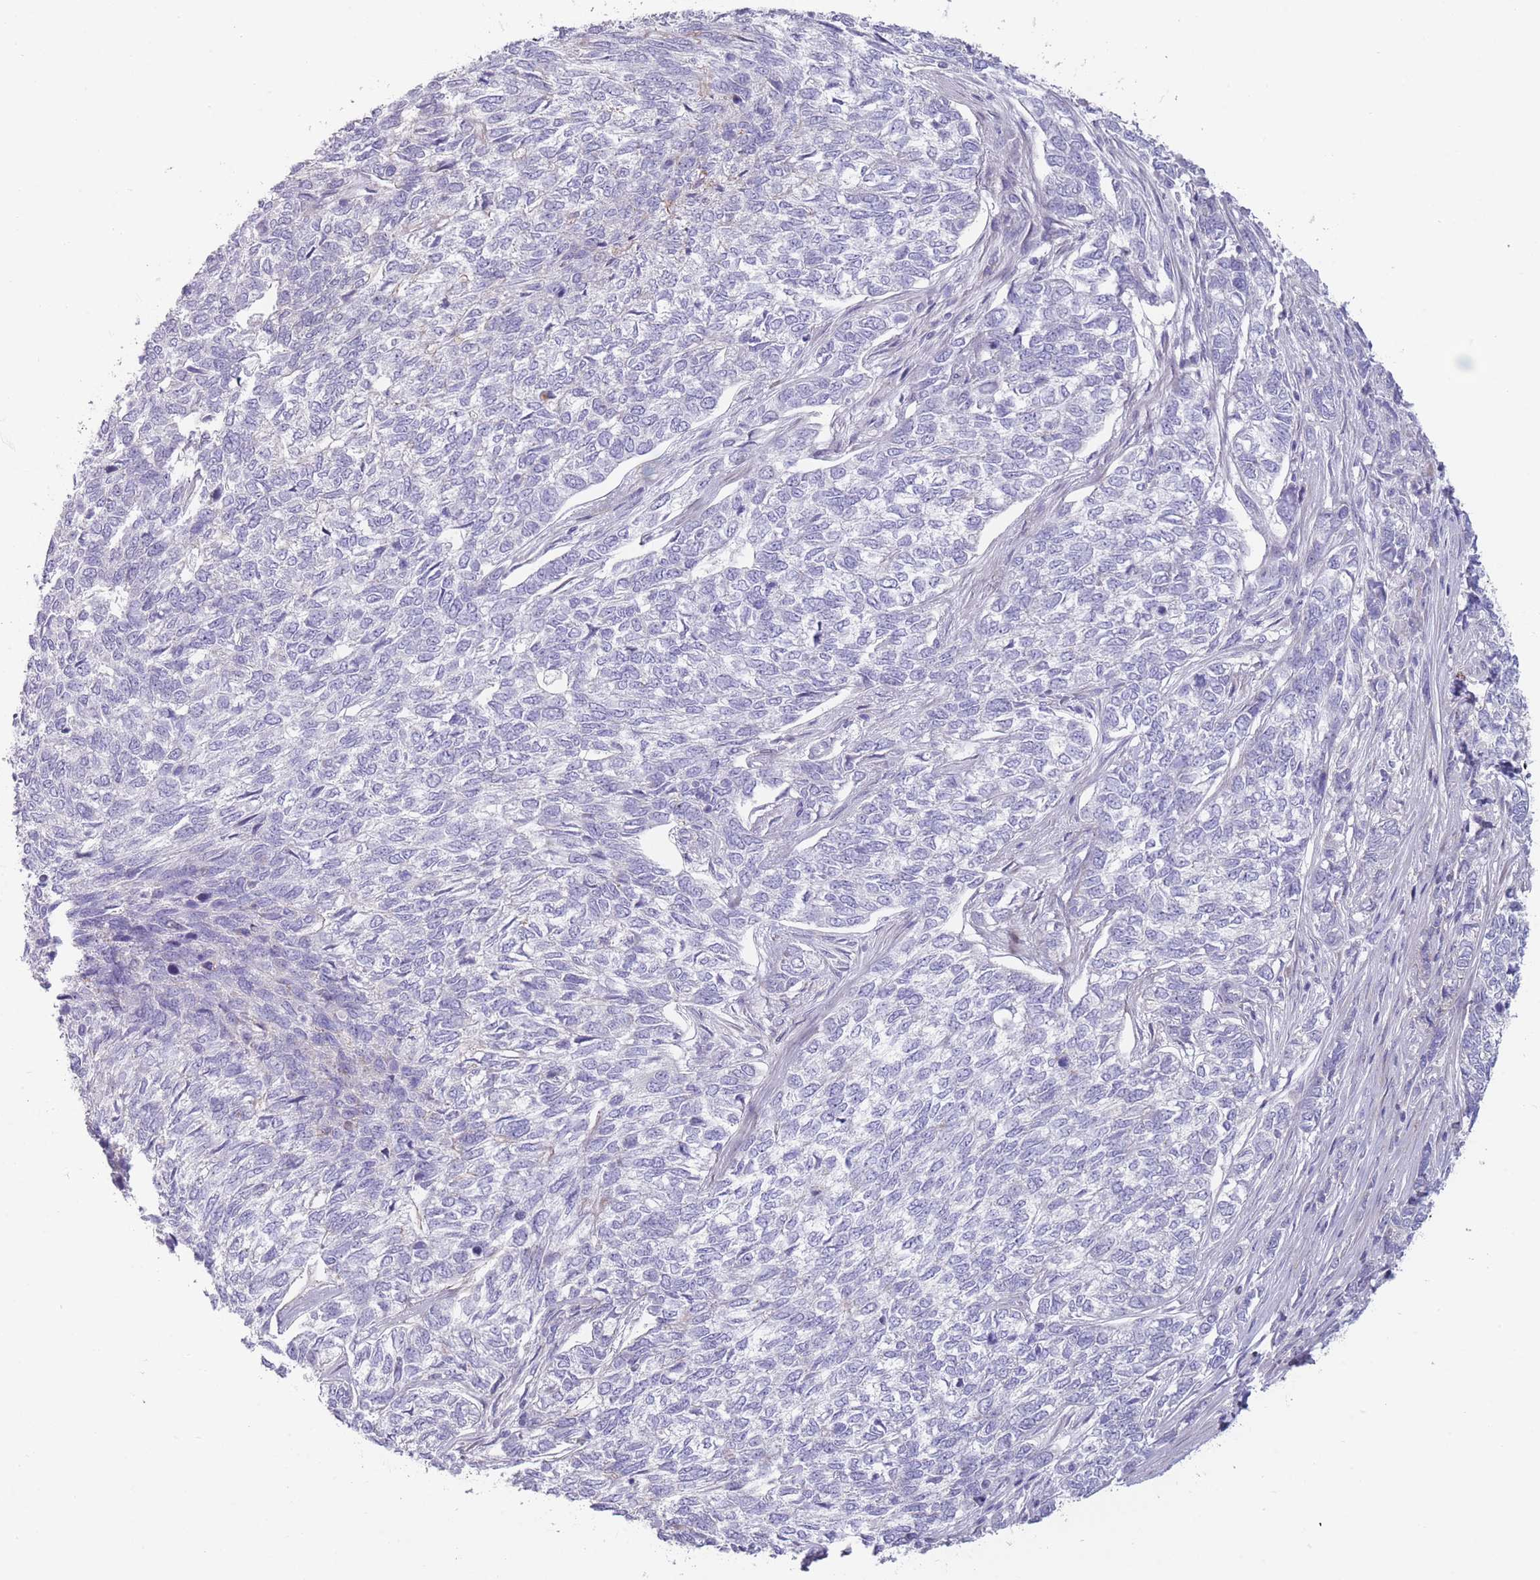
{"staining": {"intensity": "negative", "quantity": "none", "location": "none"}, "tissue": "skin cancer", "cell_type": "Tumor cells", "image_type": "cancer", "snomed": [{"axis": "morphology", "description": "Basal cell carcinoma"}, {"axis": "topography", "description": "Skin"}], "caption": "Skin cancer (basal cell carcinoma) was stained to show a protein in brown. There is no significant positivity in tumor cells.", "gene": "PAIP2B", "patient": {"sex": "female", "age": 65}}